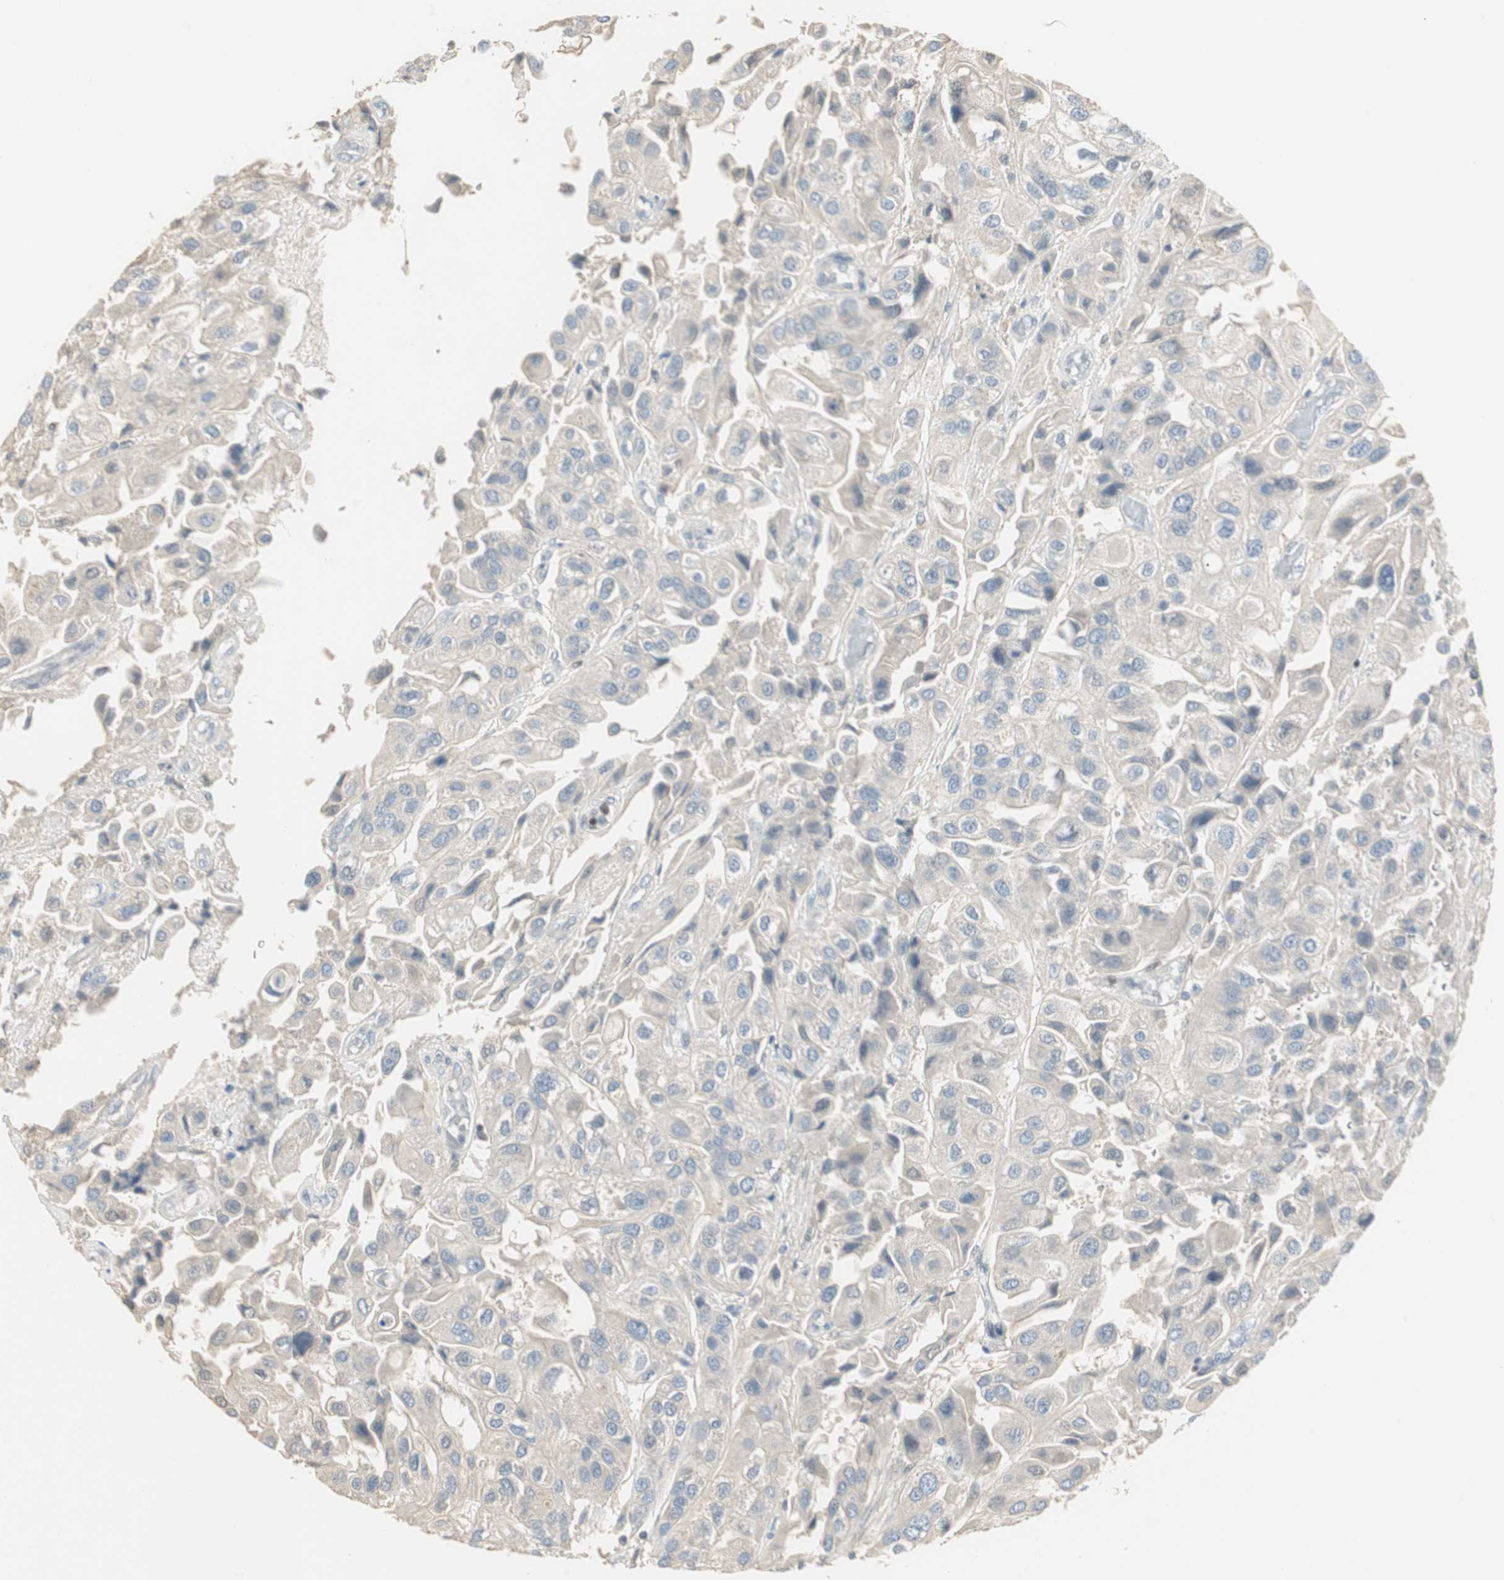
{"staining": {"intensity": "negative", "quantity": "none", "location": "none"}, "tissue": "urothelial cancer", "cell_type": "Tumor cells", "image_type": "cancer", "snomed": [{"axis": "morphology", "description": "Urothelial carcinoma, High grade"}, {"axis": "topography", "description": "Urinary bladder"}], "caption": "Human urothelial cancer stained for a protein using IHC reveals no expression in tumor cells.", "gene": "RUNX2", "patient": {"sex": "female", "age": 64}}